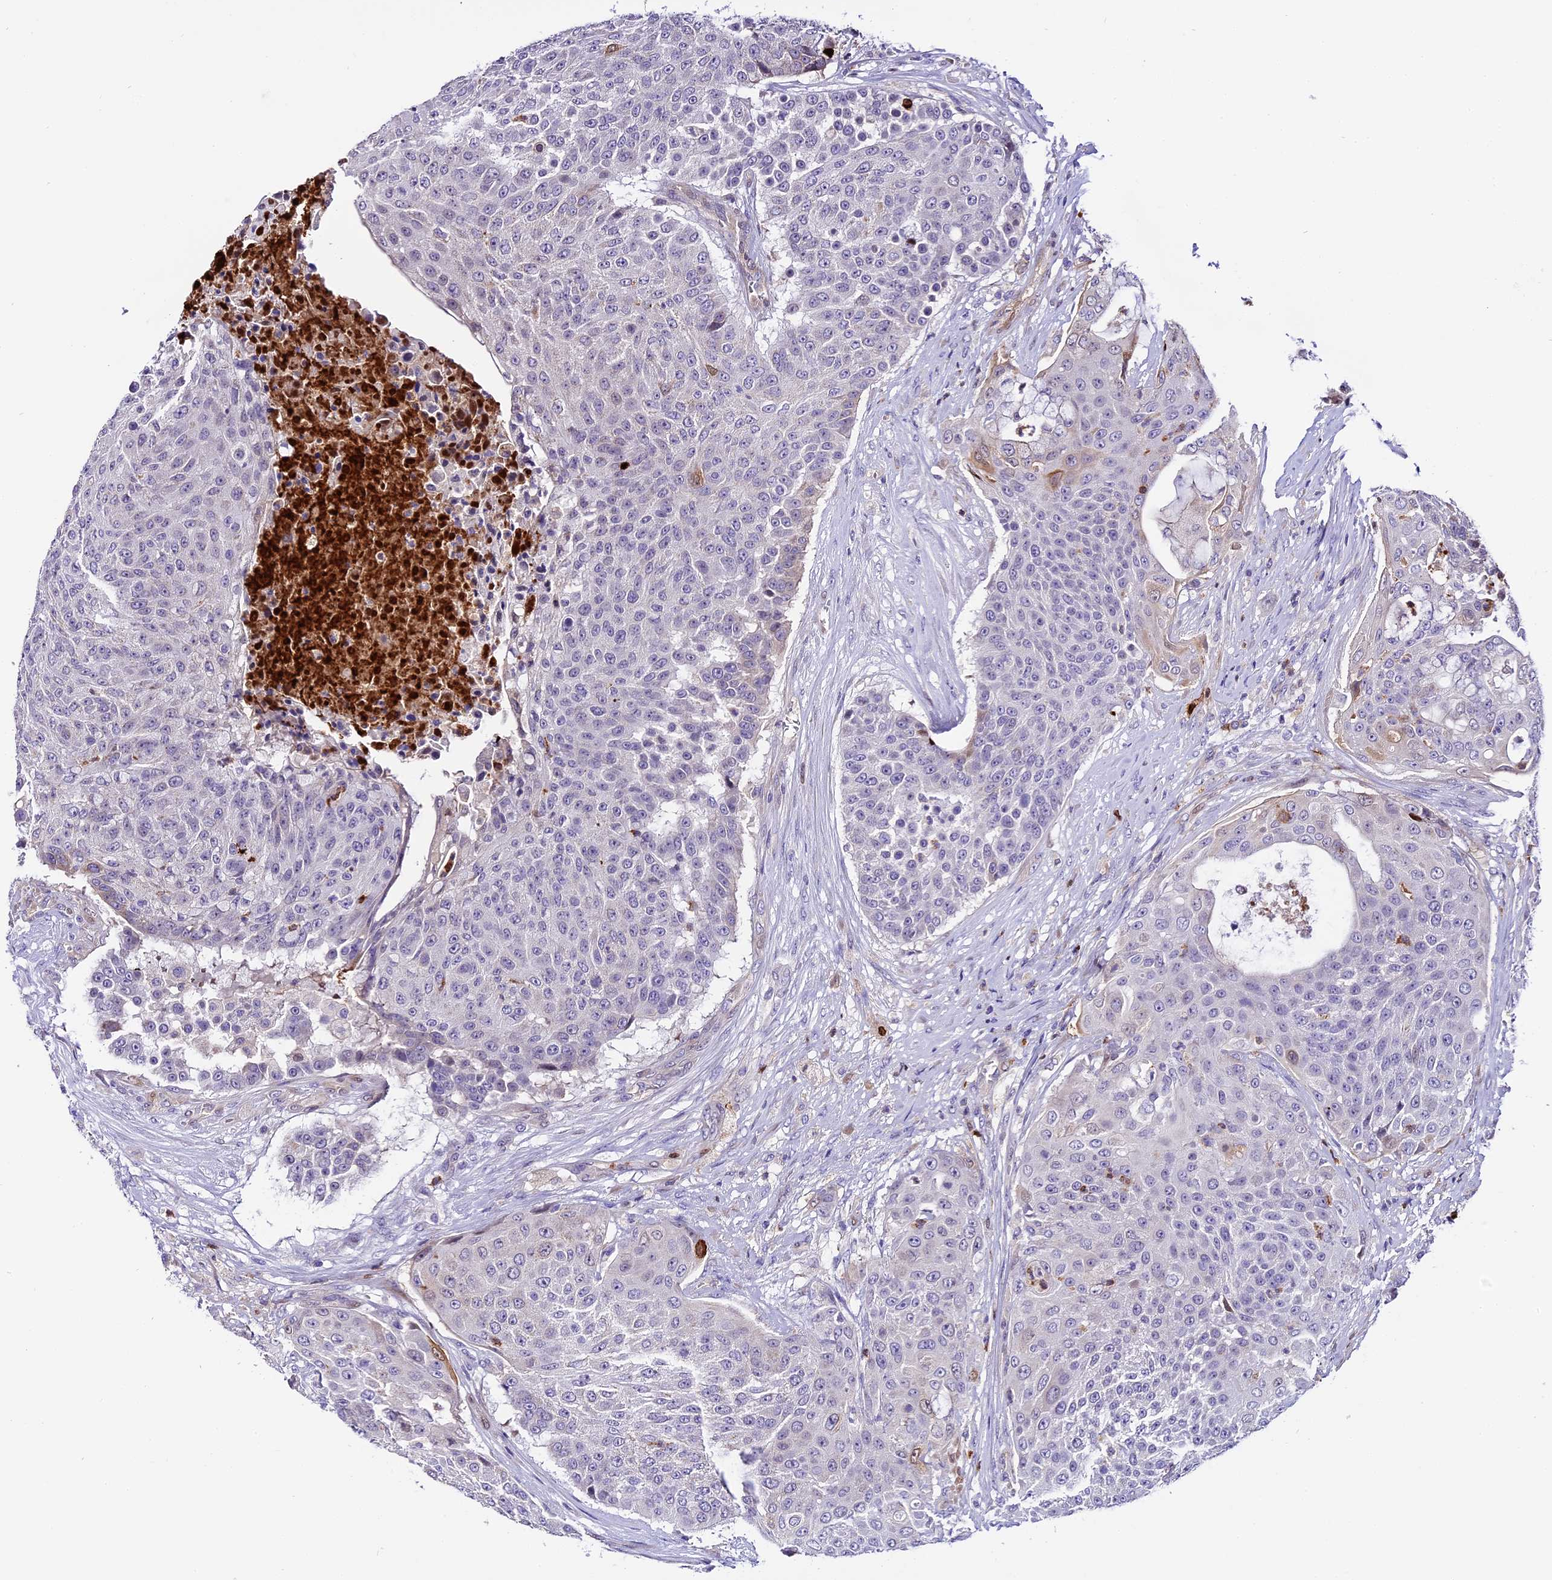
{"staining": {"intensity": "negative", "quantity": "none", "location": "none"}, "tissue": "urothelial cancer", "cell_type": "Tumor cells", "image_type": "cancer", "snomed": [{"axis": "morphology", "description": "Urothelial carcinoma, High grade"}, {"axis": "topography", "description": "Urinary bladder"}], "caption": "An immunohistochemistry (IHC) image of urothelial carcinoma (high-grade) is shown. There is no staining in tumor cells of urothelial carcinoma (high-grade).", "gene": "MAP3K7CL", "patient": {"sex": "female", "age": 63}}